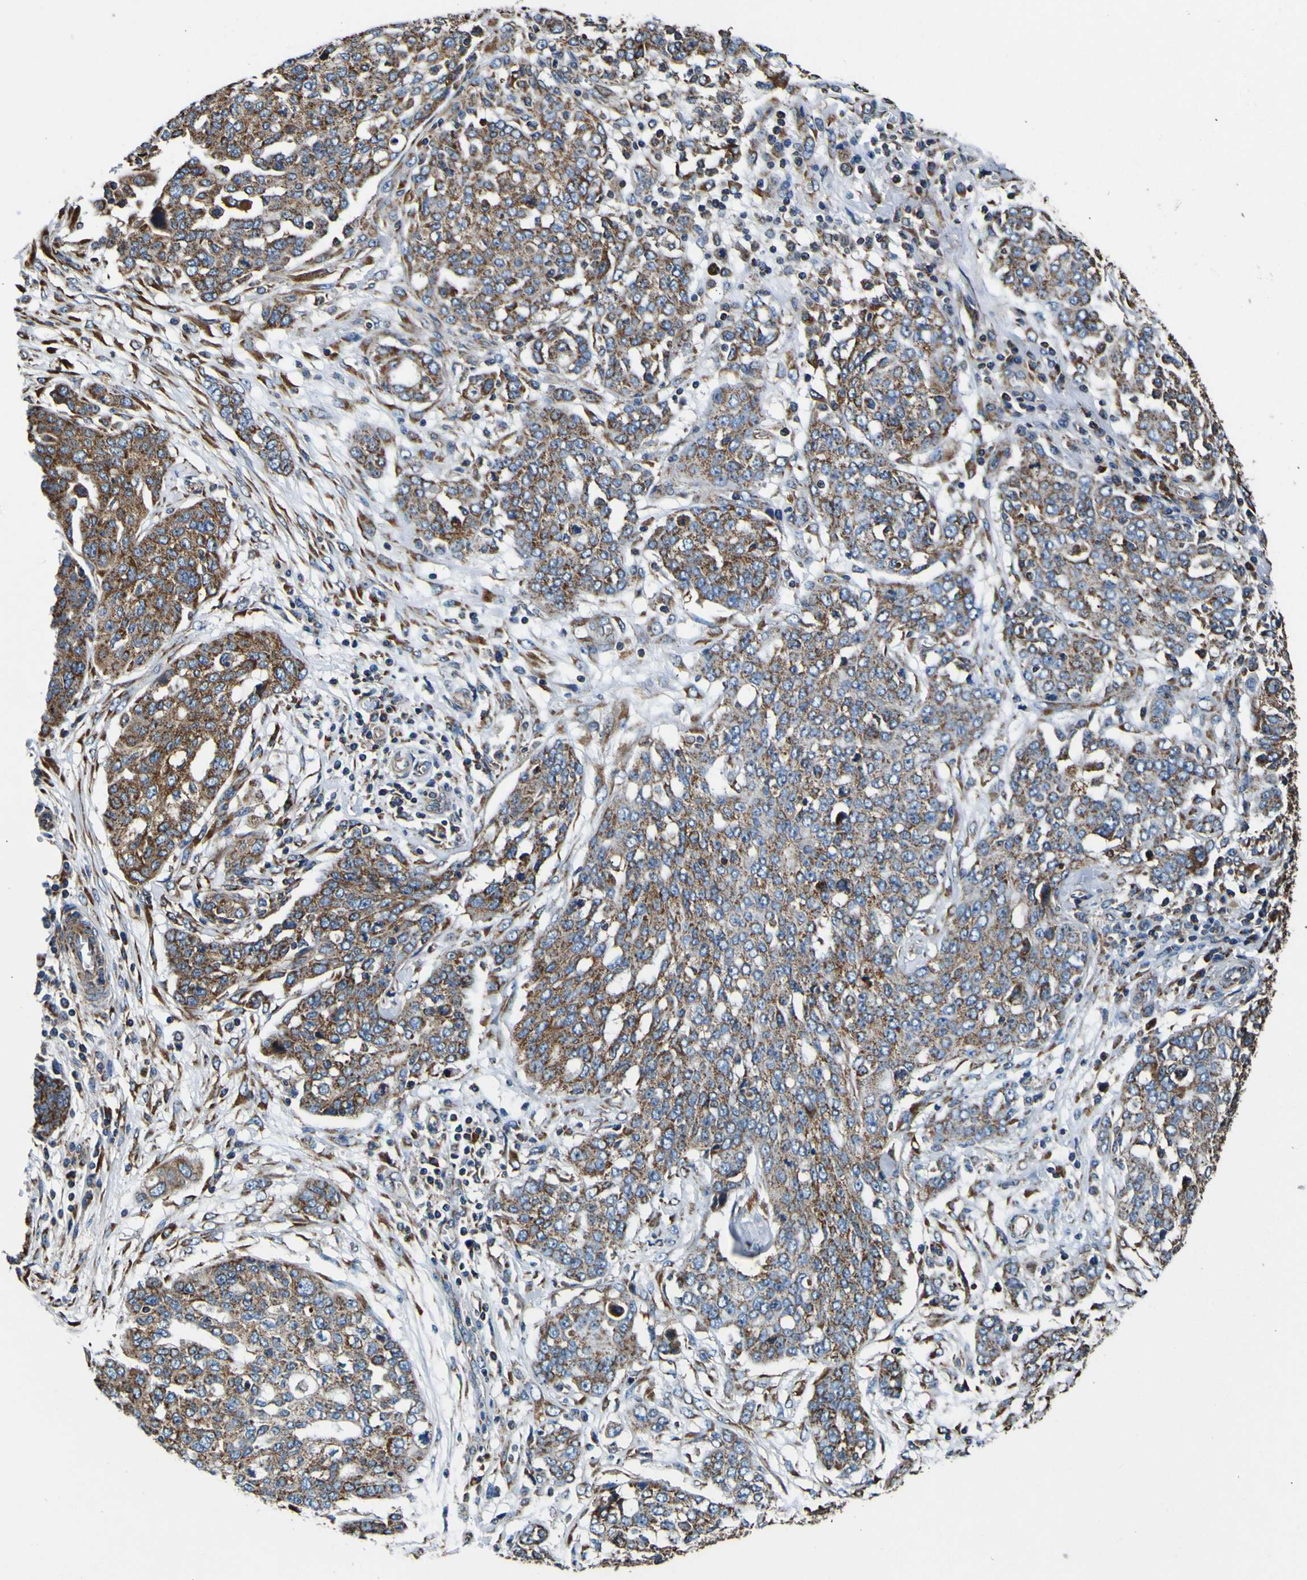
{"staining": {"intensity": "moderate", "quantity": ">75%", "location": "cytoplasmic/membranous"}, "tissue": "ovarian cancer", "cell_type": "Tumor cells", "image_type": "cancer", "snomed": [{"axis": "morphology", "description": "Cystadenocarcinoma, serous, NOS"}, {"axis": "topography", "description": "Soft tissue"}, {"axis": "topography", "description": "Ovary"}], "caption": "Immunohistochemistry (IHC) (DAB (3,3'-diaminobenzidine)) staining of human ovarian serous cystadenocarcinoma reveals moderate cytoplasmic/membranous protein staining in approximately >75% of tumor cells.", "gene": "INPP5A", "patient": {"sex": "female", "age": 57}}